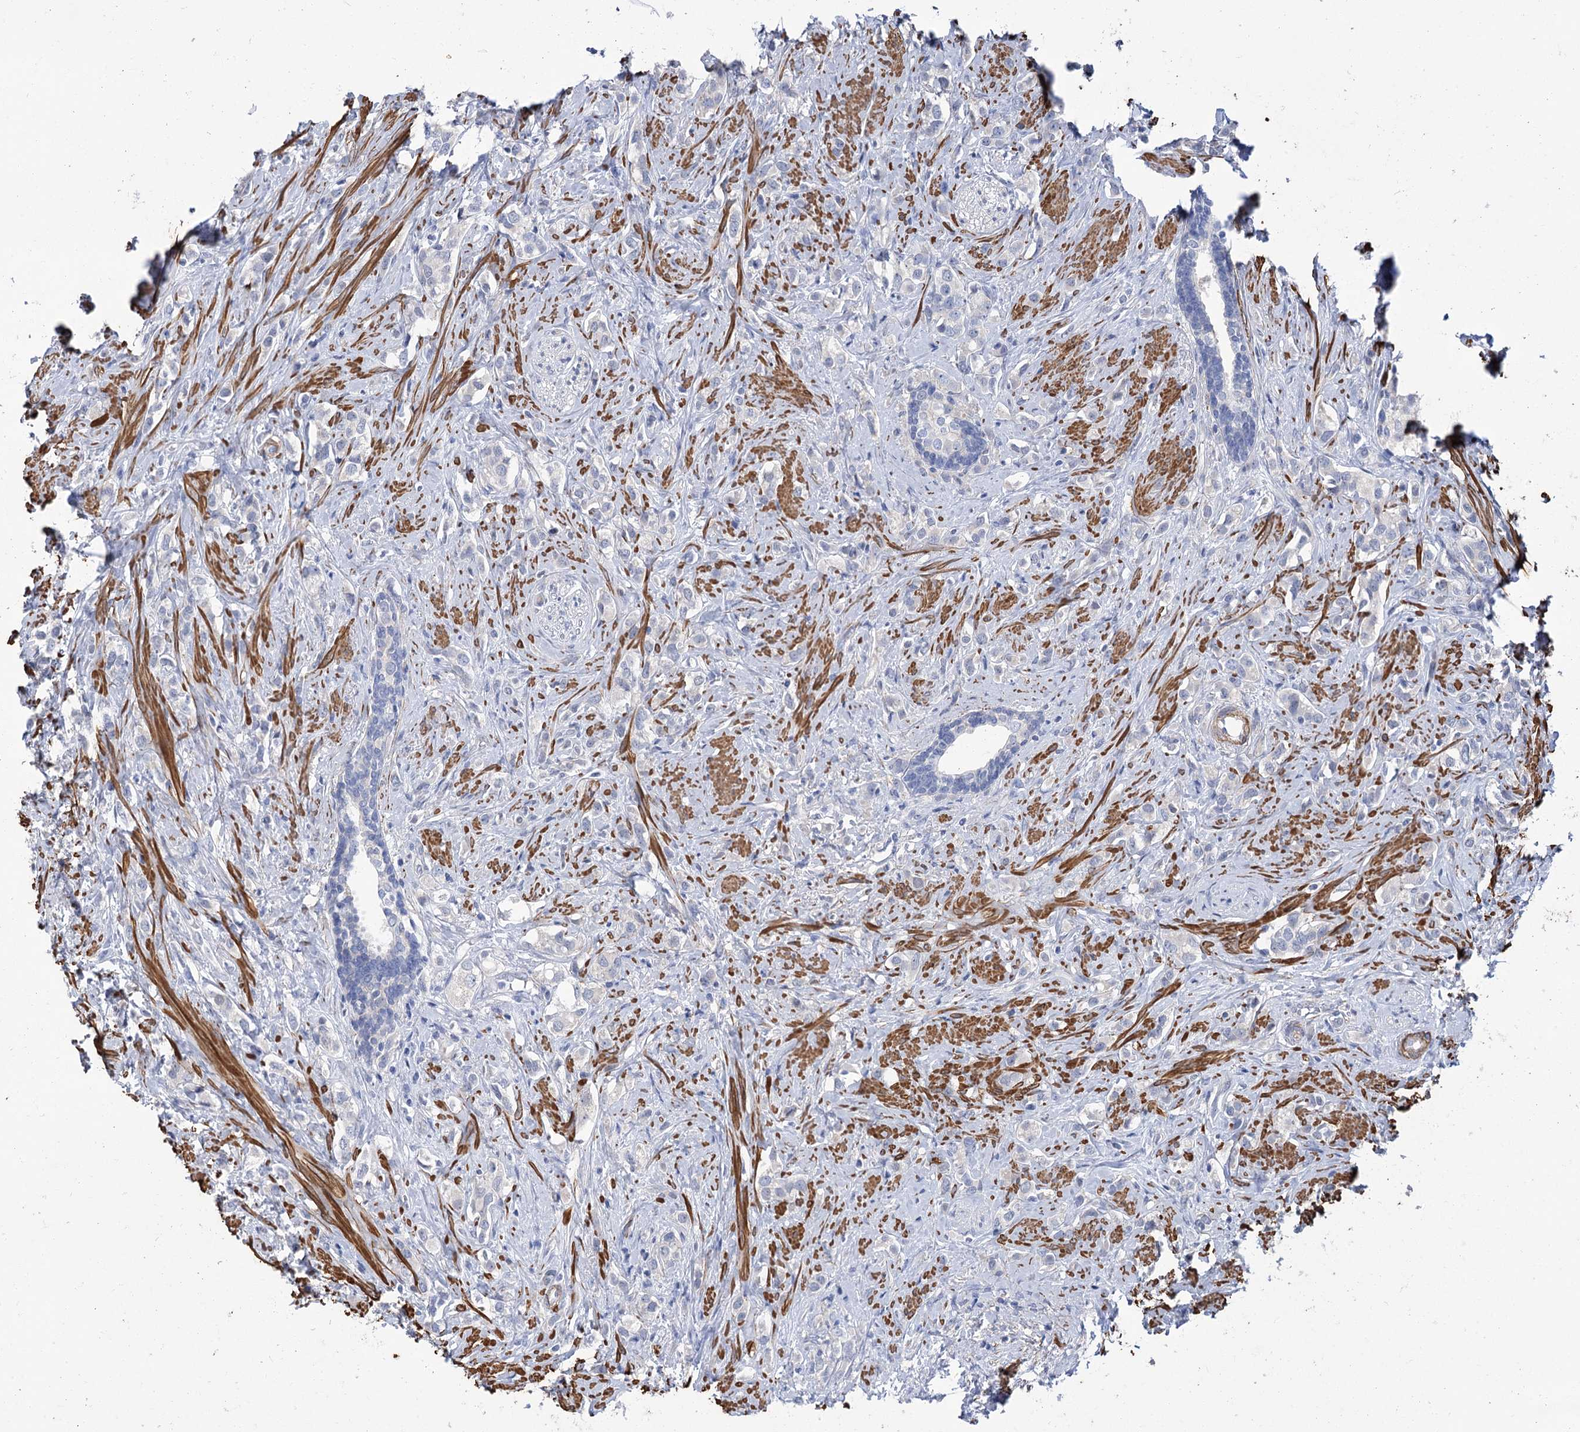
{"staining": {"intensity": "negative", "quantity": "none", "location": "none"}, "tissue": "prostate cancer", "cell_type": "Tumor cells", "image_type": "cancer", "snomed": [{"axis": "morphology", "description": "Adenocarcinoma, High grade"}, {"axis": "topography", "description": "Prostate"}], "caption": "A micrograph of human high-grade adenocarcinoma (prostate) is negative for staining in tumor cells.", "gene": "WASHC3", "patient": {"sex": "male", "age": 63}}